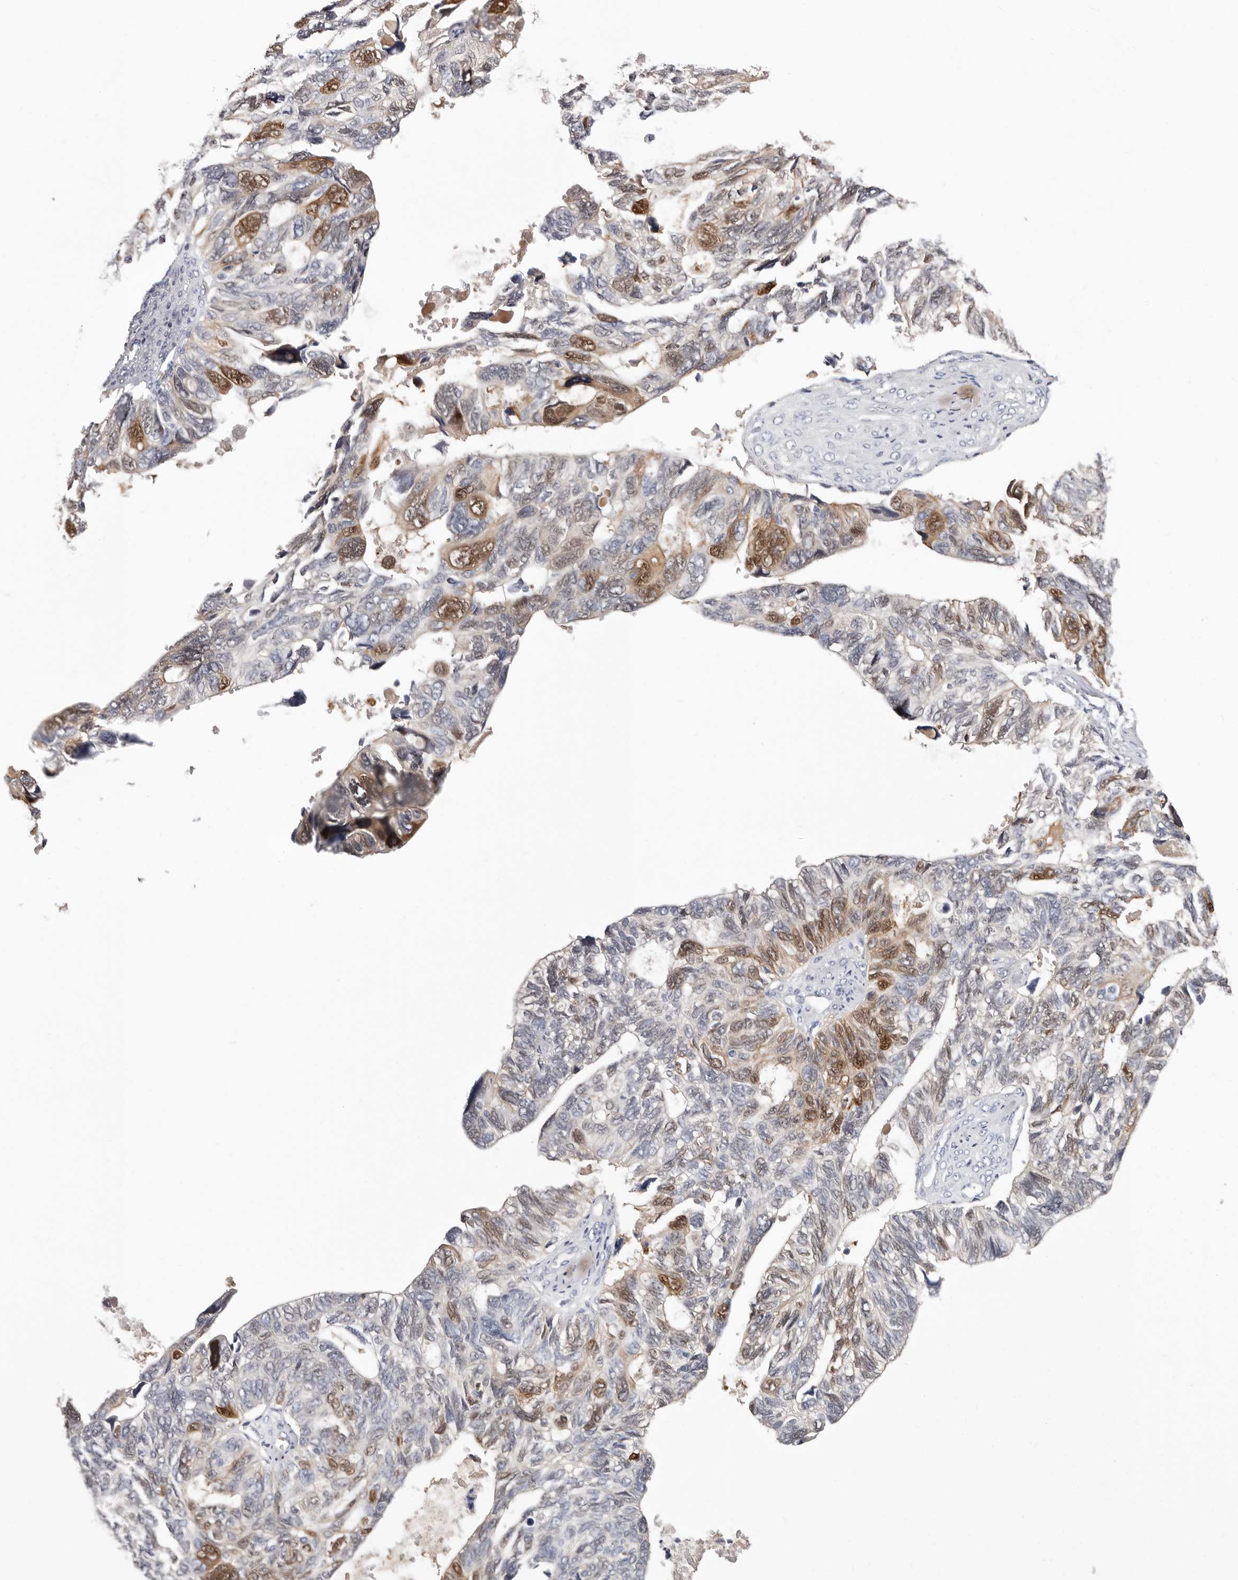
{"staining": {"intensity": "moderate", "quantity": "<25%", "location": "cytoplasmic/membranous,nuclear"}, "tissue": "ovarian cancer", "cell_type": "Tumor cells", "image_type": "cancer", "snomed": [{"axis": "morphology", "description": "Cystadenocarcinoma, serous, NOS"}, {"axis": "topography", "description": "Ovary"}], "caption": "Immunohistochemistry (IHC) of human serous cystadenocarcinoma (ovarian) displays low levels of moderate cytoplasmic/membranous and nuclear expression in approximately <25% of tumor cells.", "gene": "PKDCC", "patient": {"sex": "female", "age": 79}}